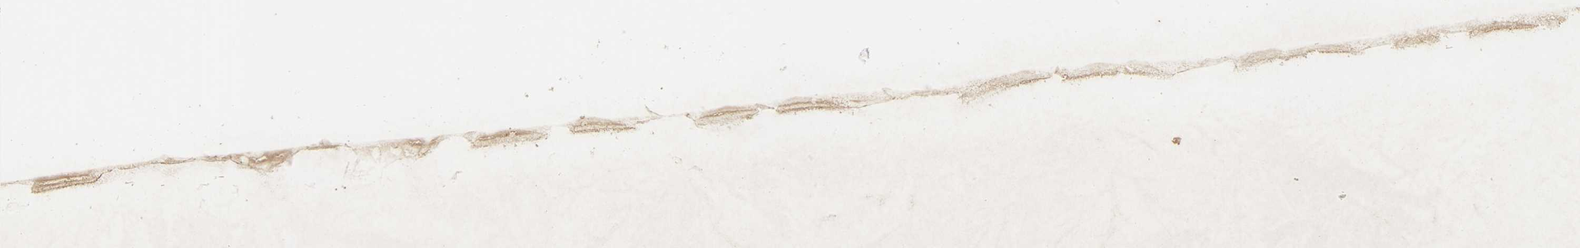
{"staining": {"intensity": "negative", "quantity": "none", "location": "none"}, "tissue": "adipose tissue", "cell_type": "Adipocytes", "image_type": "normal", "snomed": [{"axis": "morphology", "description": "Normal tissue, NOS"}, {"axis": "morphology", "description": "Duct carcinoma"}, {"axis": "topography", "description": "Breast"}, {"axis": "topography", "description": "Adipose tissue"}], "caption": "IHC of benign human adipose tissue displays no positivity in adipocytes.", "gene": "HDHD5", "patient": {"sex": "female", "age": 37}}